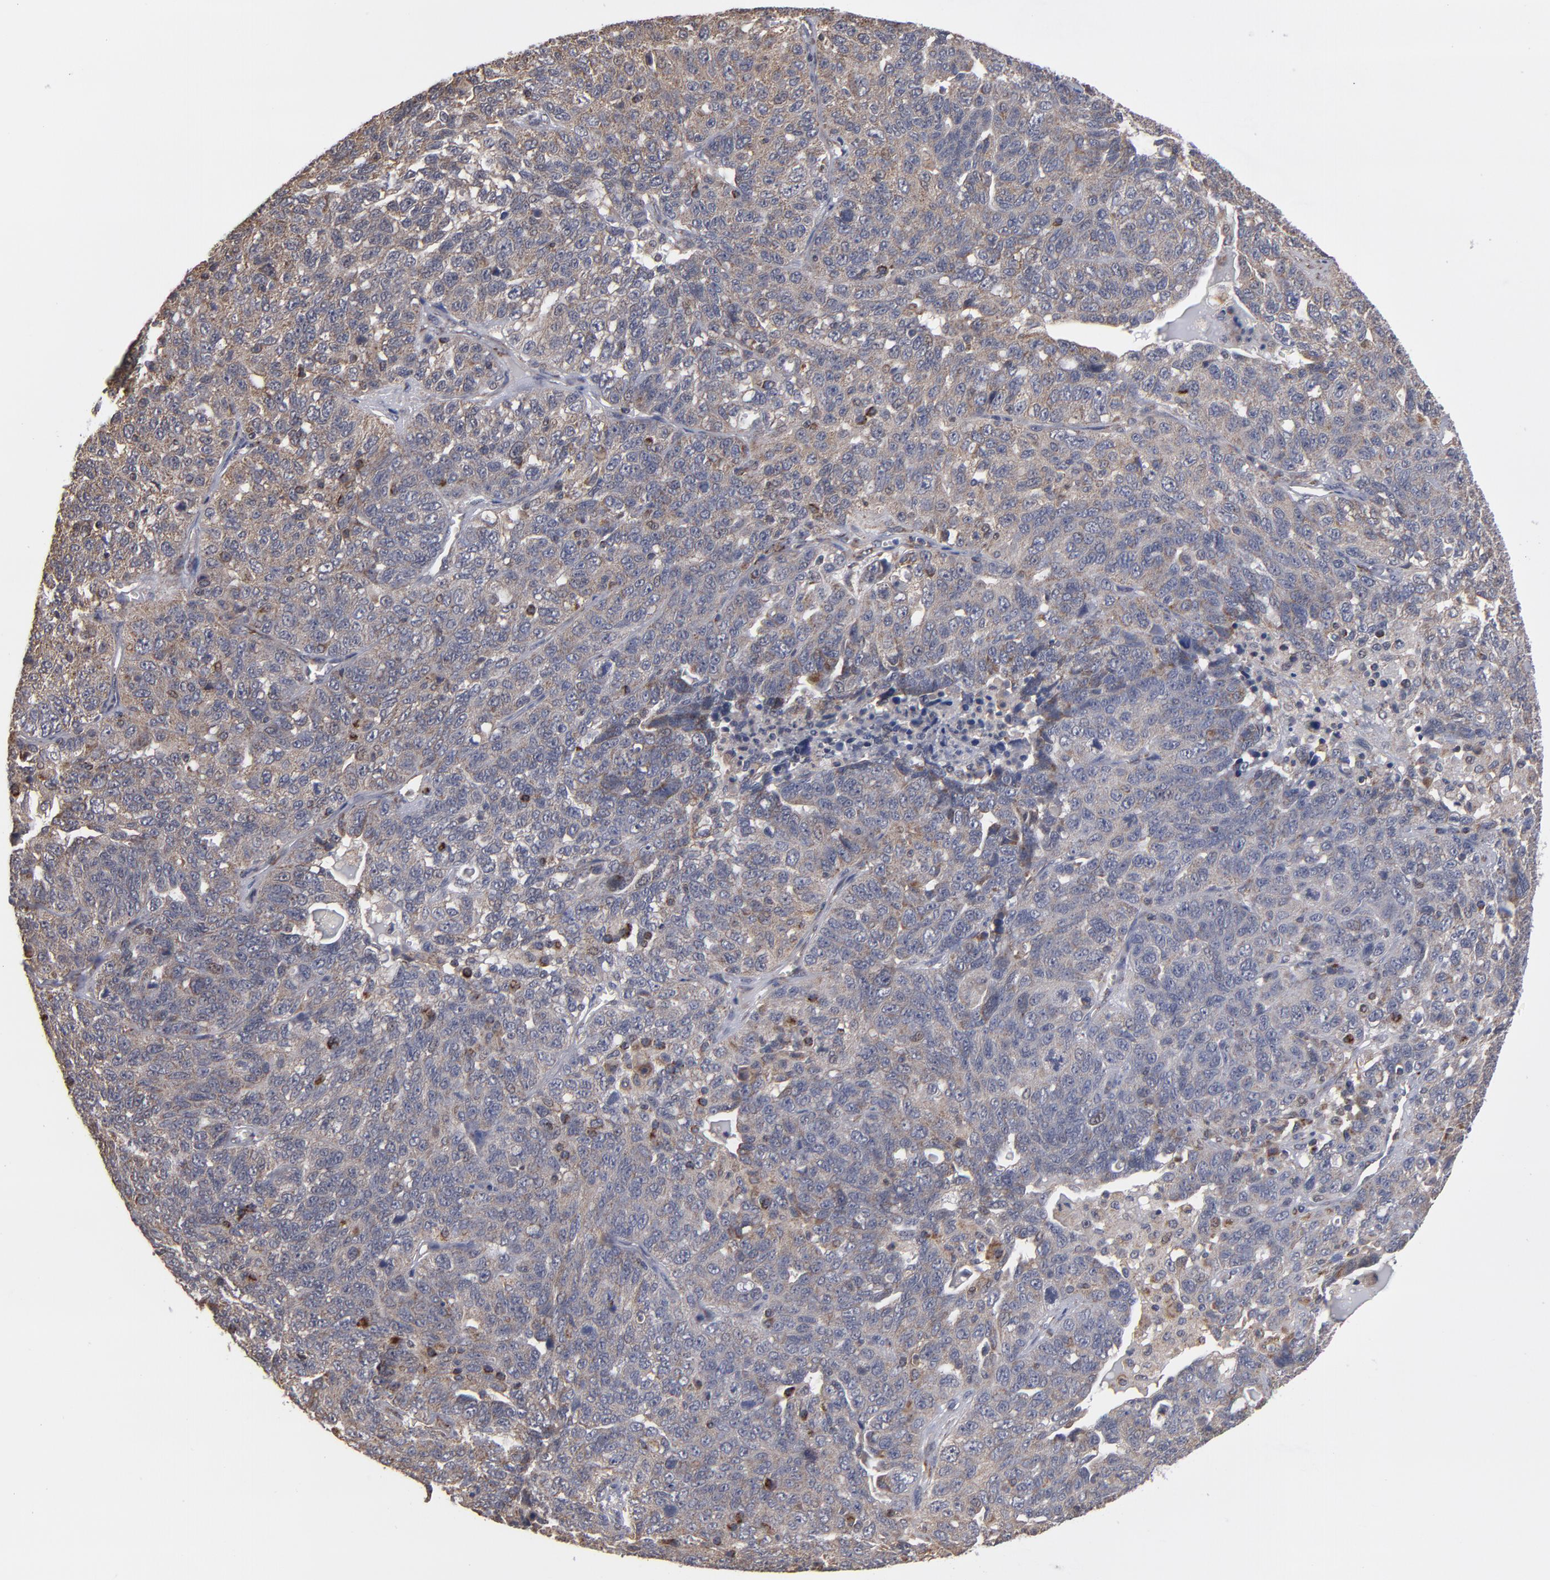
{"staining": {"intensity": "moderate", "quantity": ">75%", "location": "cytoplasmic/membranous"}, "tissue": "ovarian cancer", "cell_type": "Tumor cells", "image_type": "cancer", "snomed": [{"axis": "morphology", "description": "Cystadenocarcinoma, serous, NOS"}, {"axis": "topography", "description": "Ovary"}], "caption": "Ovarian cancer (serous cystadenocarcinoma) was stained to show a protein in brown. There is medium levels of moderate cytoplasmic/membranous staining in about >75% of tumor cells. (Stains: DAB in brown, nuclei in blue, Microscopy: brightfield microscopy at high magnification).", "gene": "MIPOL1", "patient": {"sex": "female", "age": 71}}